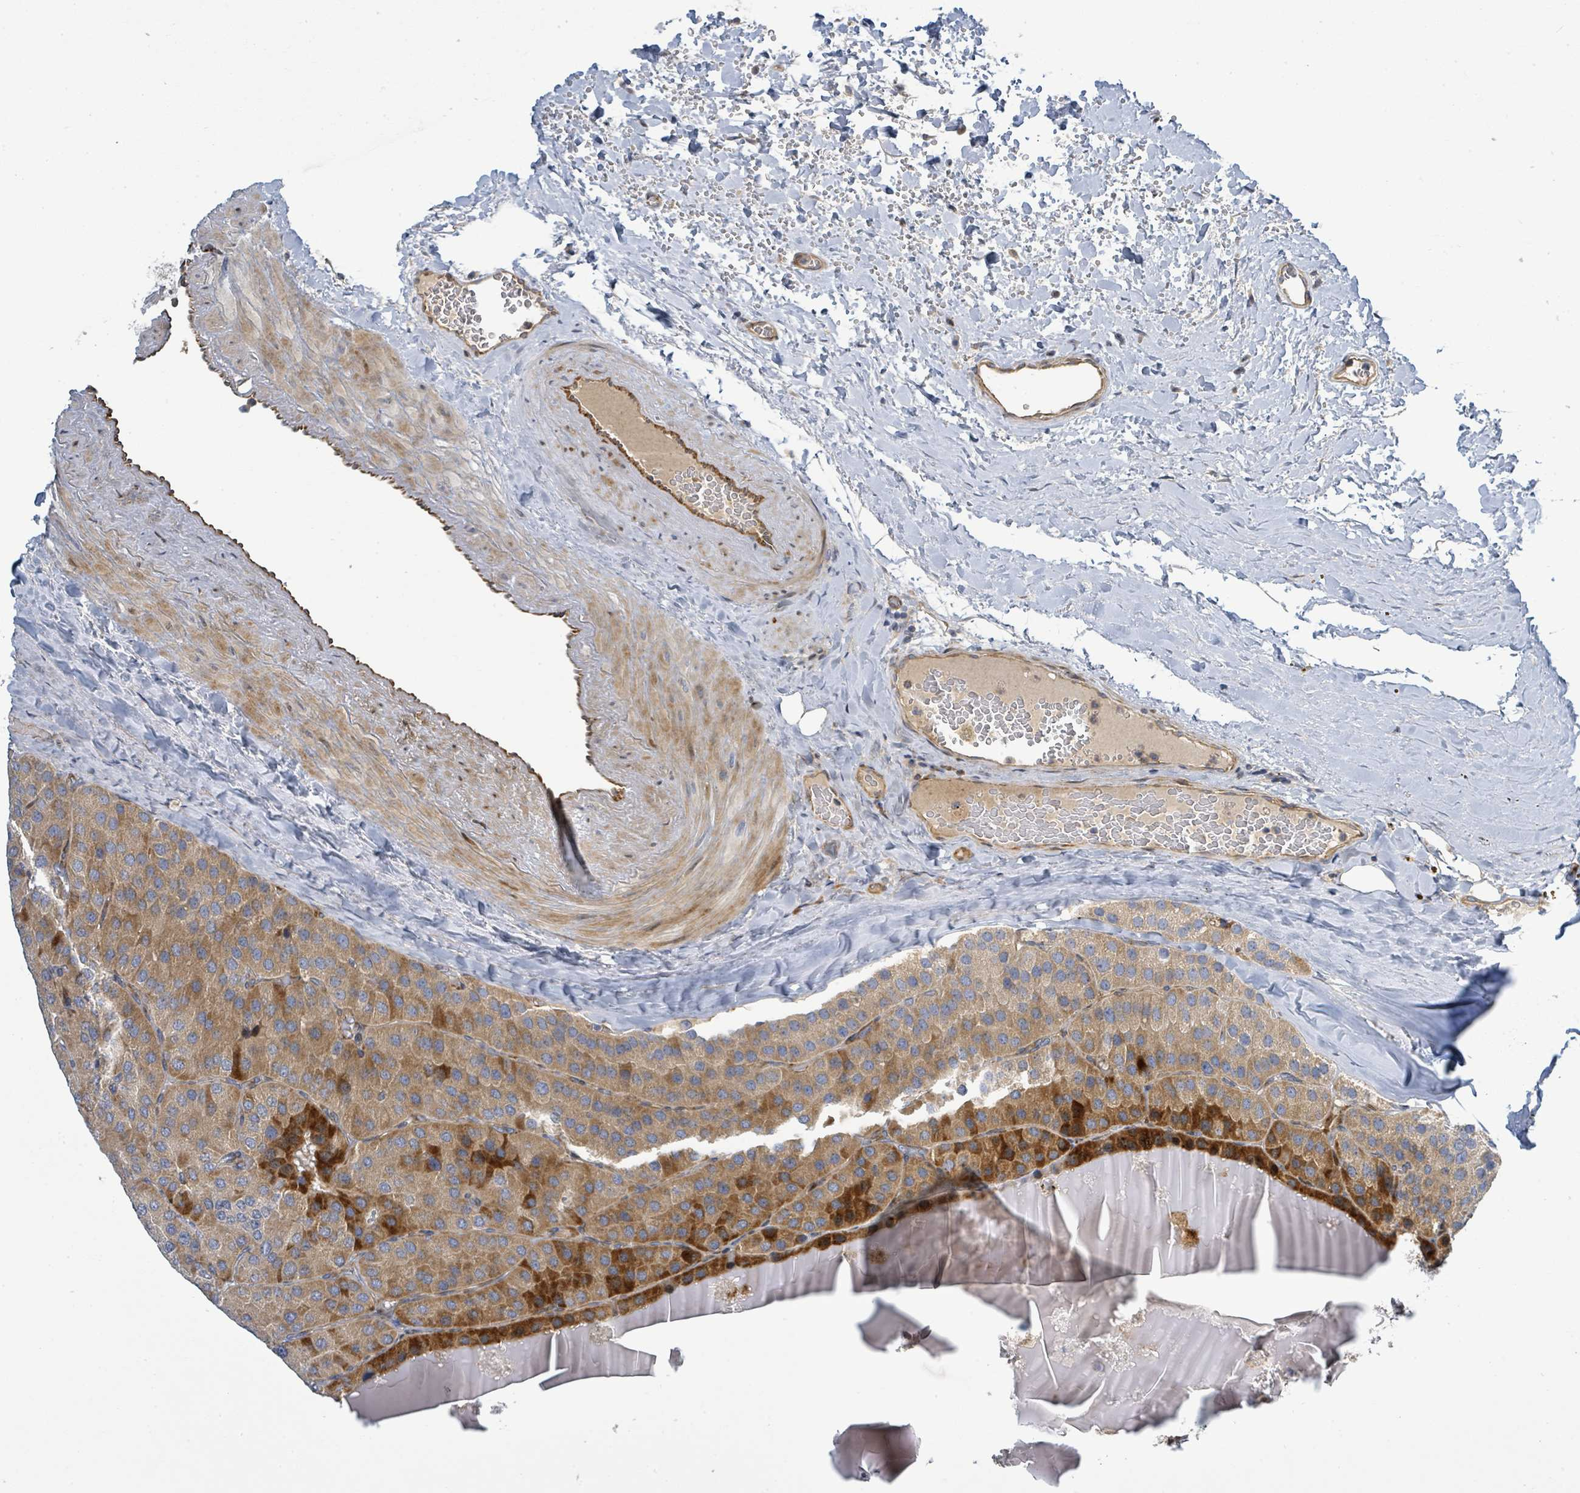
{"staining": {"intensity": "moderate", "quantity": ">75%", "location": "cytoplasmic/membranous"}, "tissue": "parathyroid gland", "cell_type": "Glandular cells", "image_type": "normal", "snomed": [{"axis": "morphology", "description": "Normal tissue, NOS"}, {"axis": "morphology", "description": "Adenoma, NOS"}, {"axis": "topography", "description": "Parathyroid gland"}], "caption": "Parathyroid gland stained with DAB immunohistochemistry exhibits medium levels of moderate cytoplasmic/membranous staining in about >75% of glandular cells.", "gene": "CFAP210", "patient": {"sex": "female", "age": 86}}